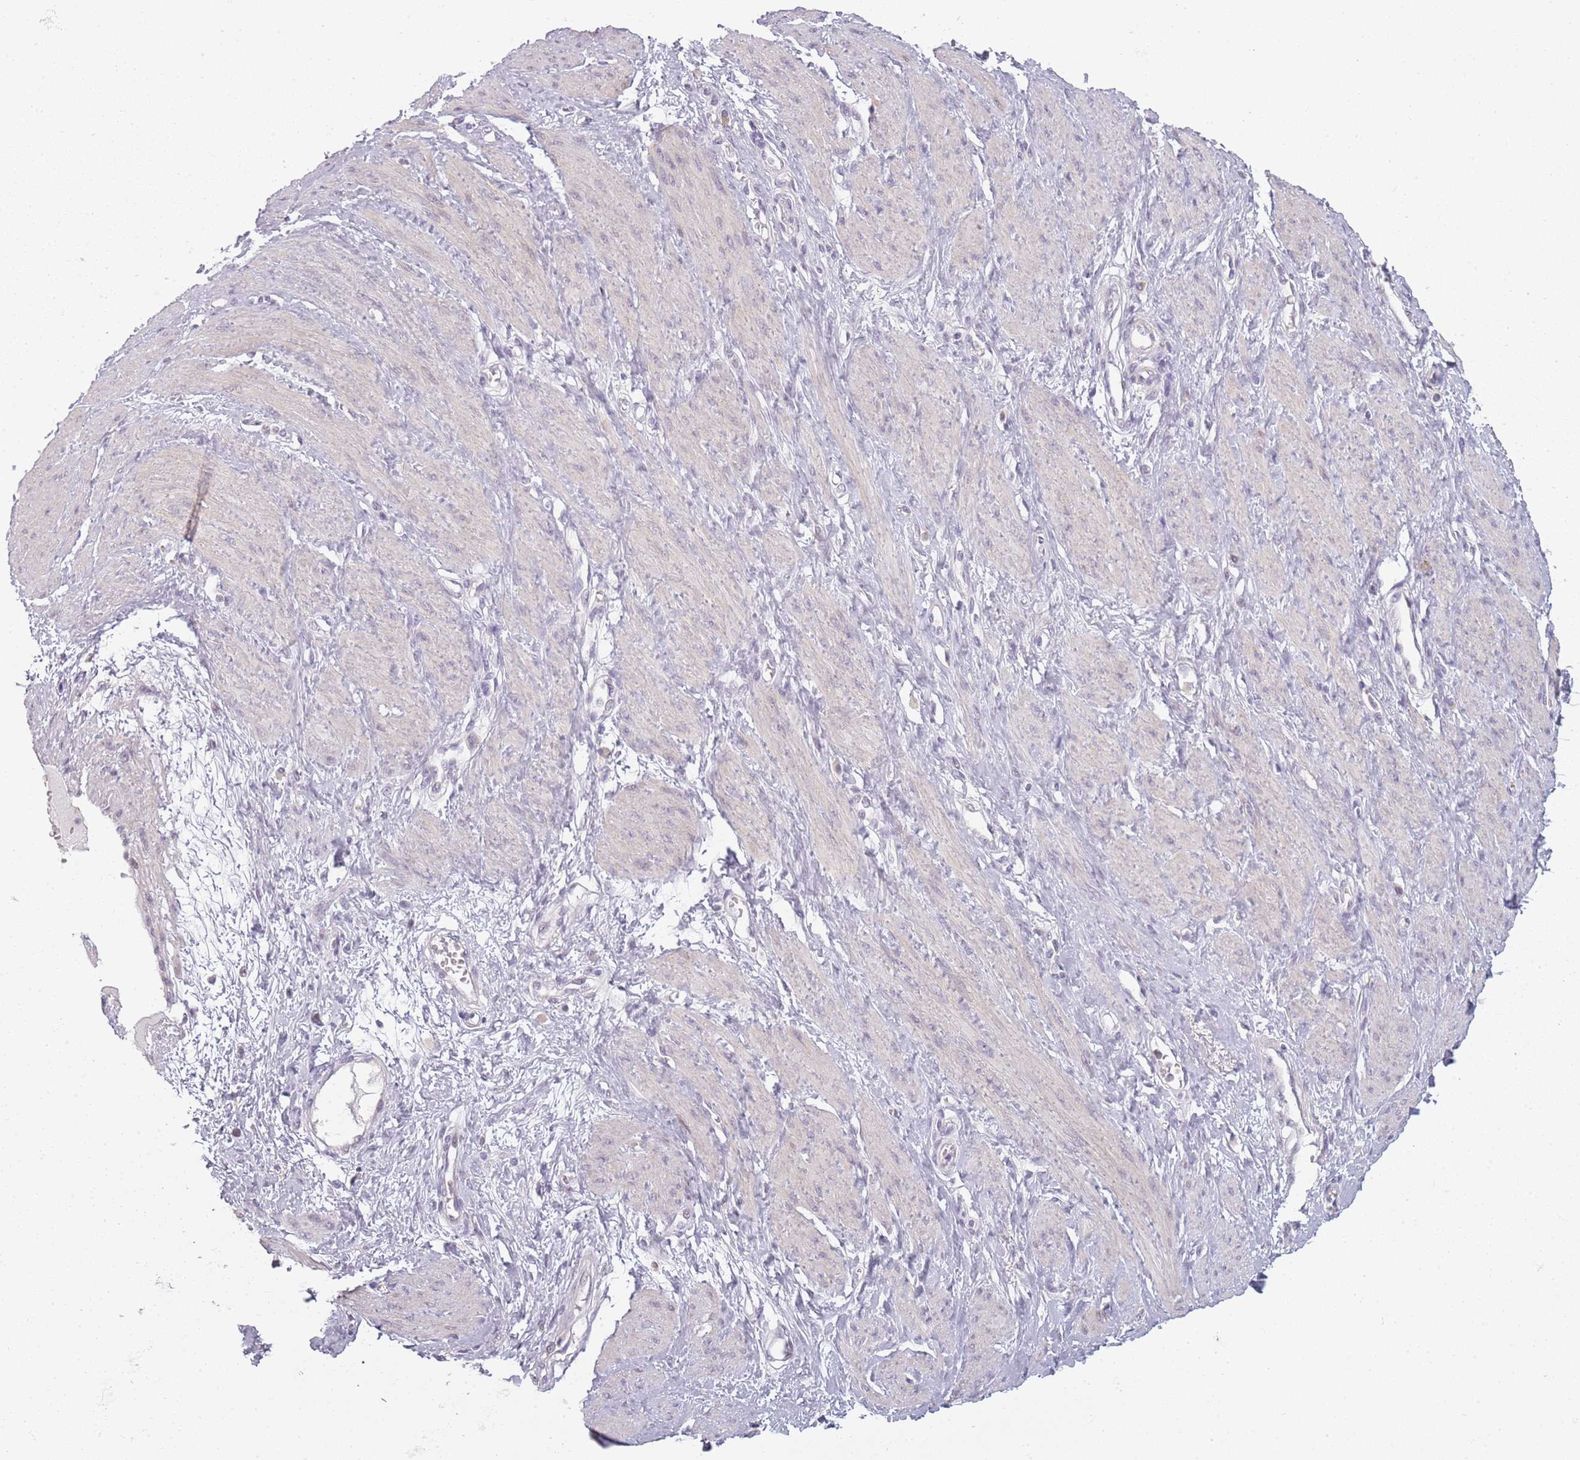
{"staining": {"intensity": "negative", "quantity": "none", "location": "none"}, "tissue": "smooth muscle", "cell_type": "Smooth muscle cells", "image_type": "normal", "snomed": [{"axis": "morphology", "description": "Normal tissue, NOS"}, {"axis": "topography", "description": "Smooth muscle"}, {"axis": "topography", "description": "Uterus"}], "caption": "Immunohistochemistry micrograph of normal smooth muscle: human smooth muscle stained with DAB (3,3'-diaminobenzidine) demonstrates no significant protein expression in smooth muscle cells. Brightfield microscopy of immunohistochemistry stained with DAB (brown) and hematoxylin (blue), captured at high magnification.", "gene": "CC2D2B", "patient": {"sex": "female", "age": 39}}